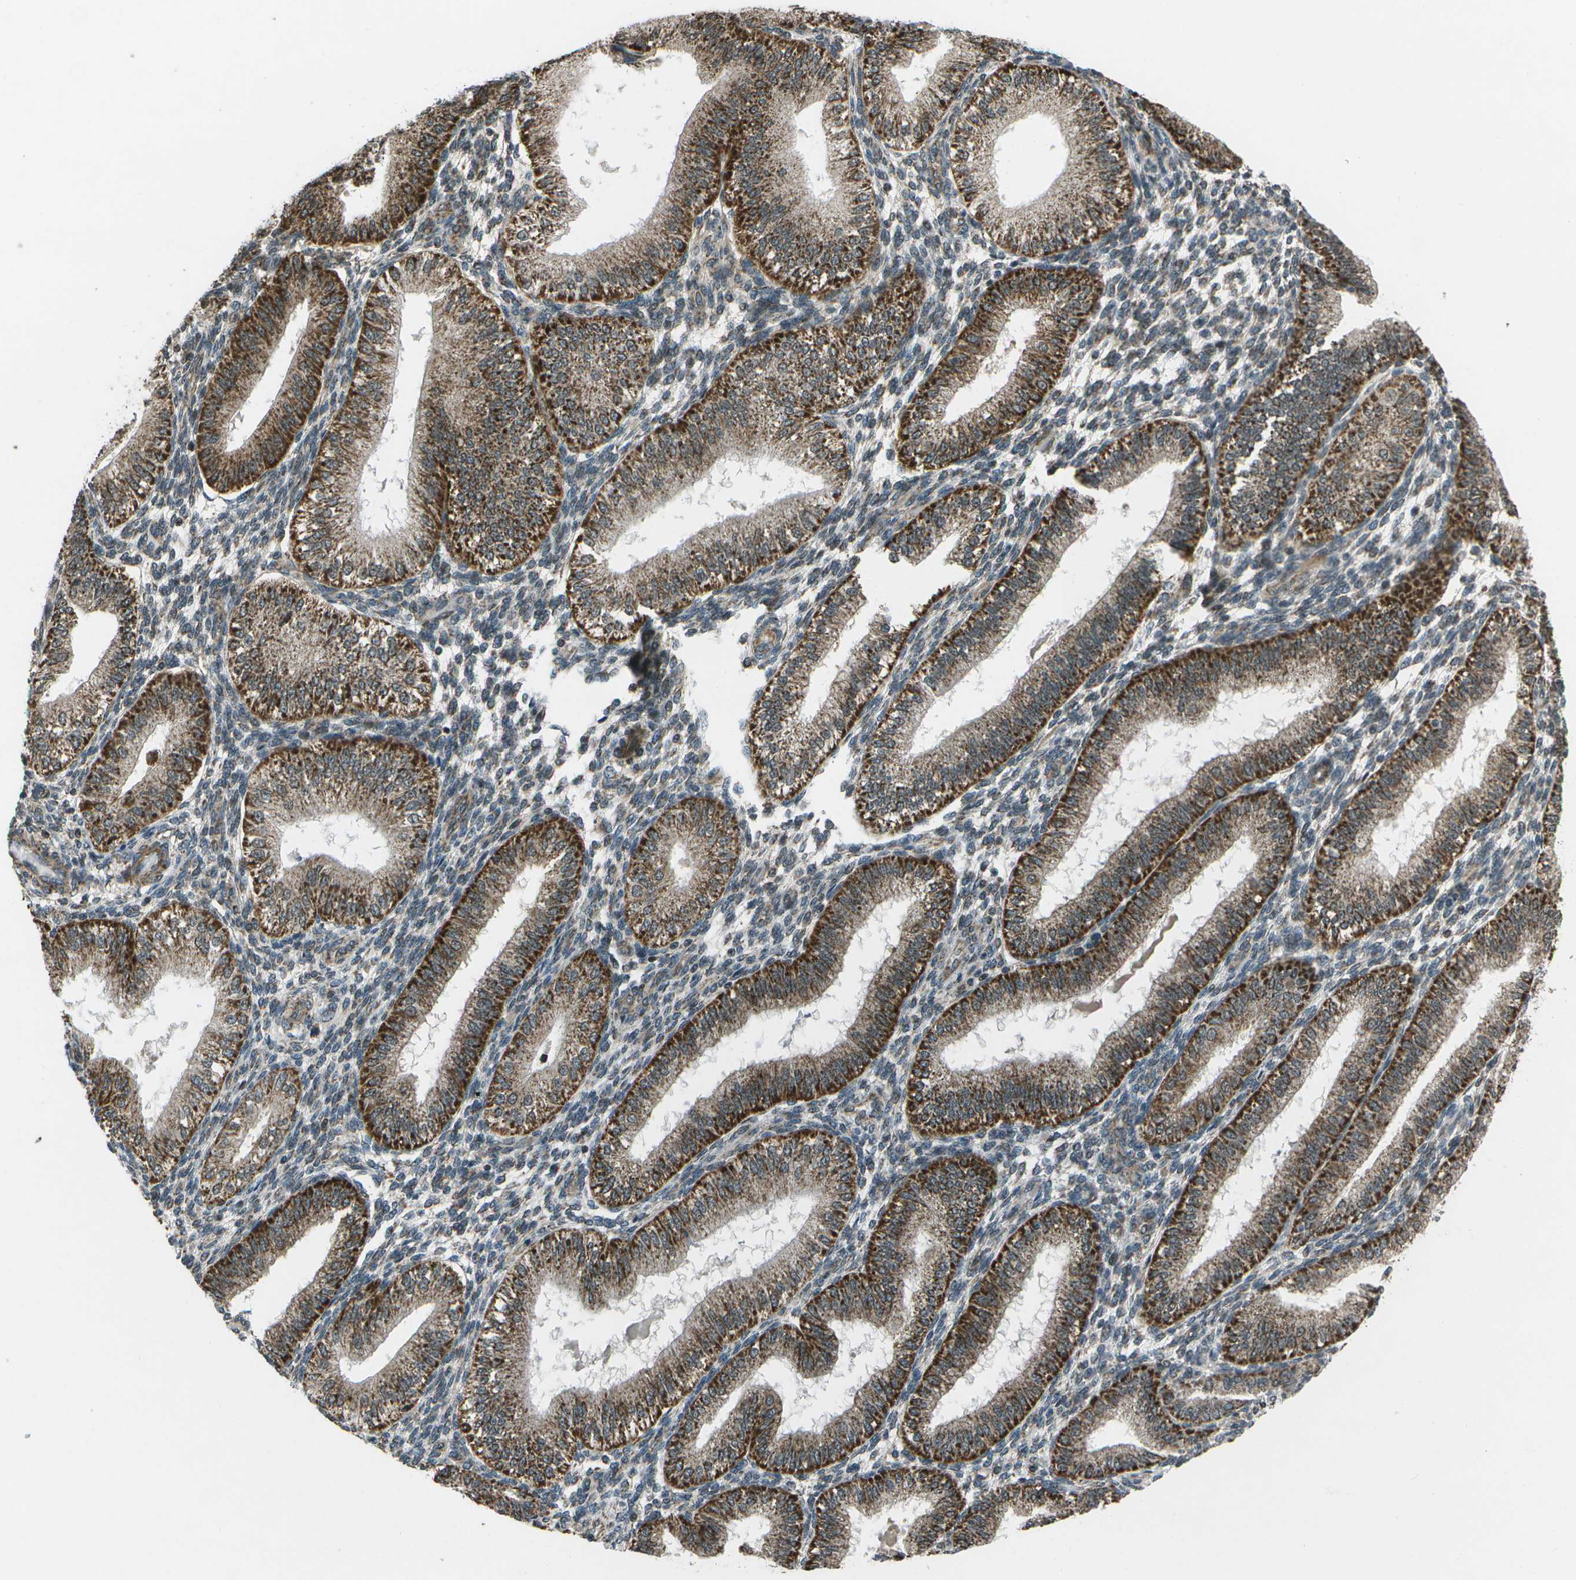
{"staining": {"intensity": "weak", "quantity": "25%-75%", "location": "cytoplasmic/membranous"}, "tissue": "endometrium", "cell_type": "Cells in endometrial stroma", "image_type": "normal", "snomed": [{"axis": "morphology", "description": "Normal tissue, NOS"}, {"axis": "topography", "description": "Endometrium"}], "caption": "Human endometrium stained for a protein (brown) displays weak cytoplasmic/membranous positive expression in about 25%-75% of cells in endometrial stroma.", "gene": "EIF2AK1", "patient": {"sex": "female", "age": 39}}